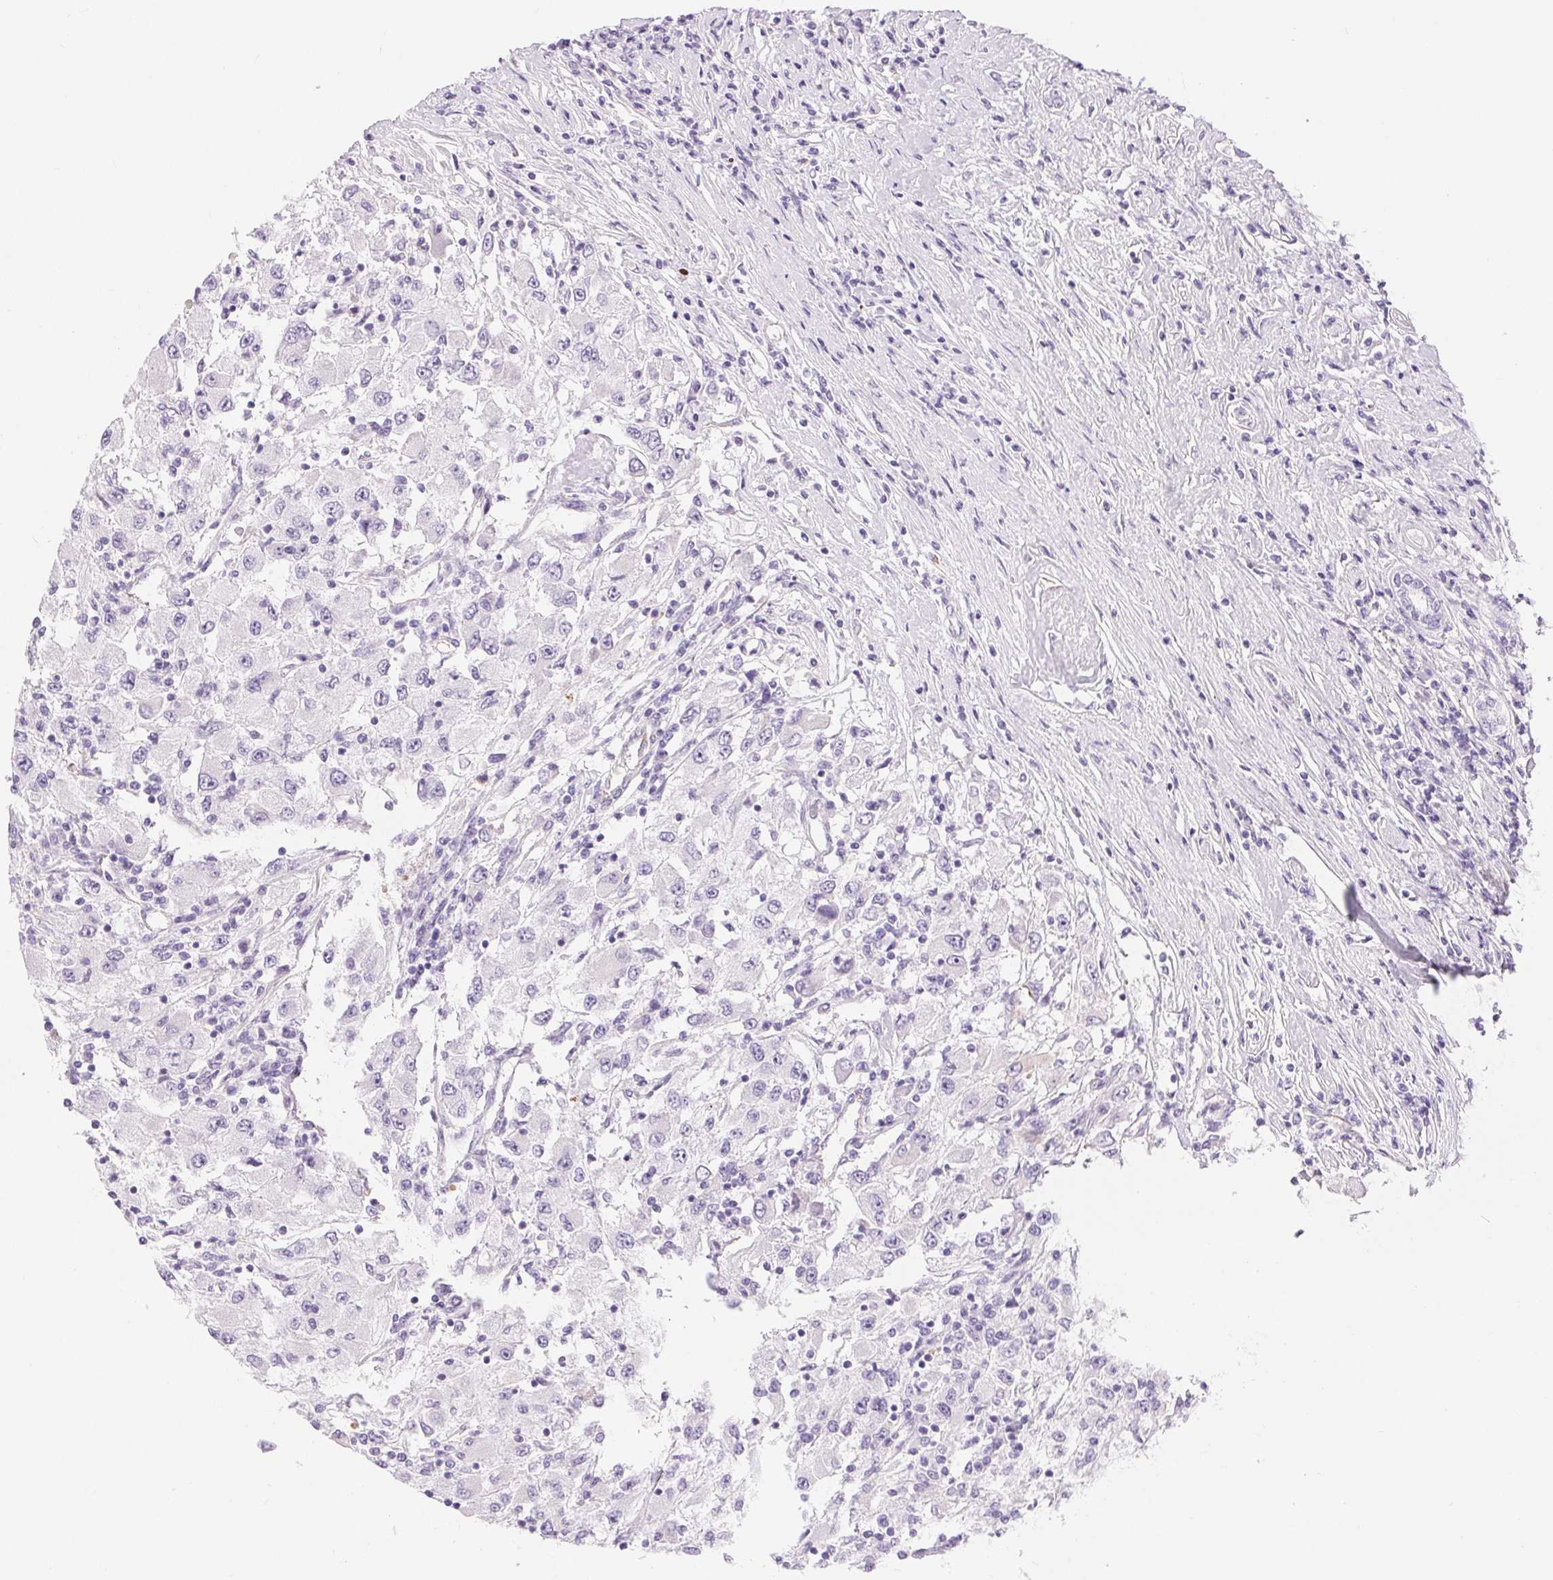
{"staining": {"intensity": "negative", "quantity": "none", "location": "none"}, "tissue": "renal cancer", "cell_type": "Tumor cells", "image_type": "cancer", "snomed": [{"axis": "morphology", "description": "Adenocarcinoma, NOS"}, {"axis": "topography", "description": "Kidney"}], "caption": "Immunohistochemistry (IHC) of human renal adenocarcinoma reveals no positivity in tumor cells. Brightfield microscopy of immunohistochemistry stained with DAB (3,3'-diaminobenzidine) (brown) and hematoxylin (blue), captured at high magnification.", "gene": "GFAP", "patient": {"sex": "female", "age": 67}}